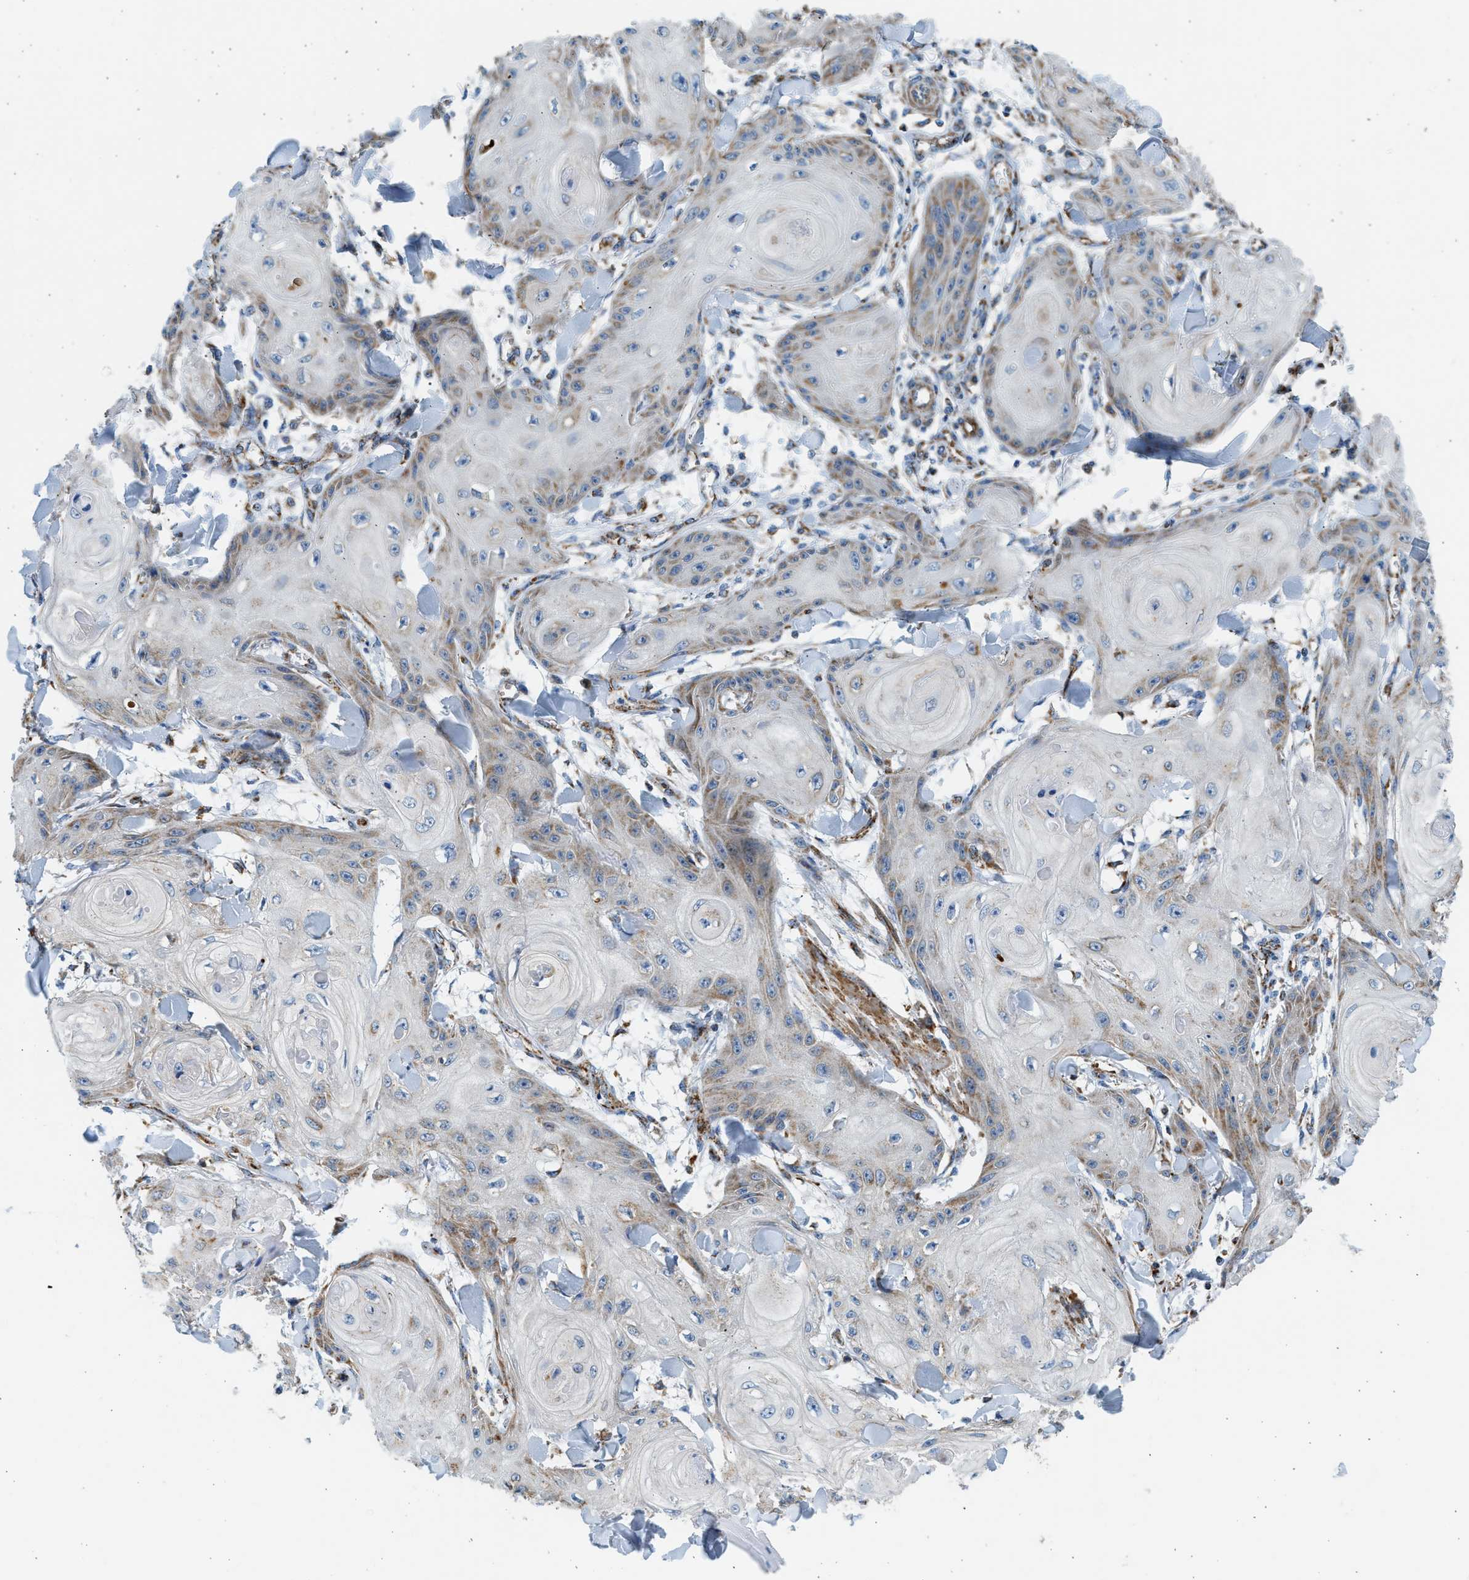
{"staining": {"intensity": "moderate", "quantity": ">75%", "location": "cytoplasmic/membranous"}, "tissue": "skin cancer", "cell_type": "Tumor cells", "image_type": "cancer", "snomed": [{"axis": "morphology", "description": "Squamous cell carcinoma, NOS"}, {"axis": "topography", "description": "Skin"}], "caption": "Skin squamous cell carcinoma was stained to show a protein in brown. There is medium levels of moderate cytoplasmic/membranous positivity in approximately >75% of tumor cells.", "gene": "KCNMB3", "patient": {"sex": "male", "age": 74}}